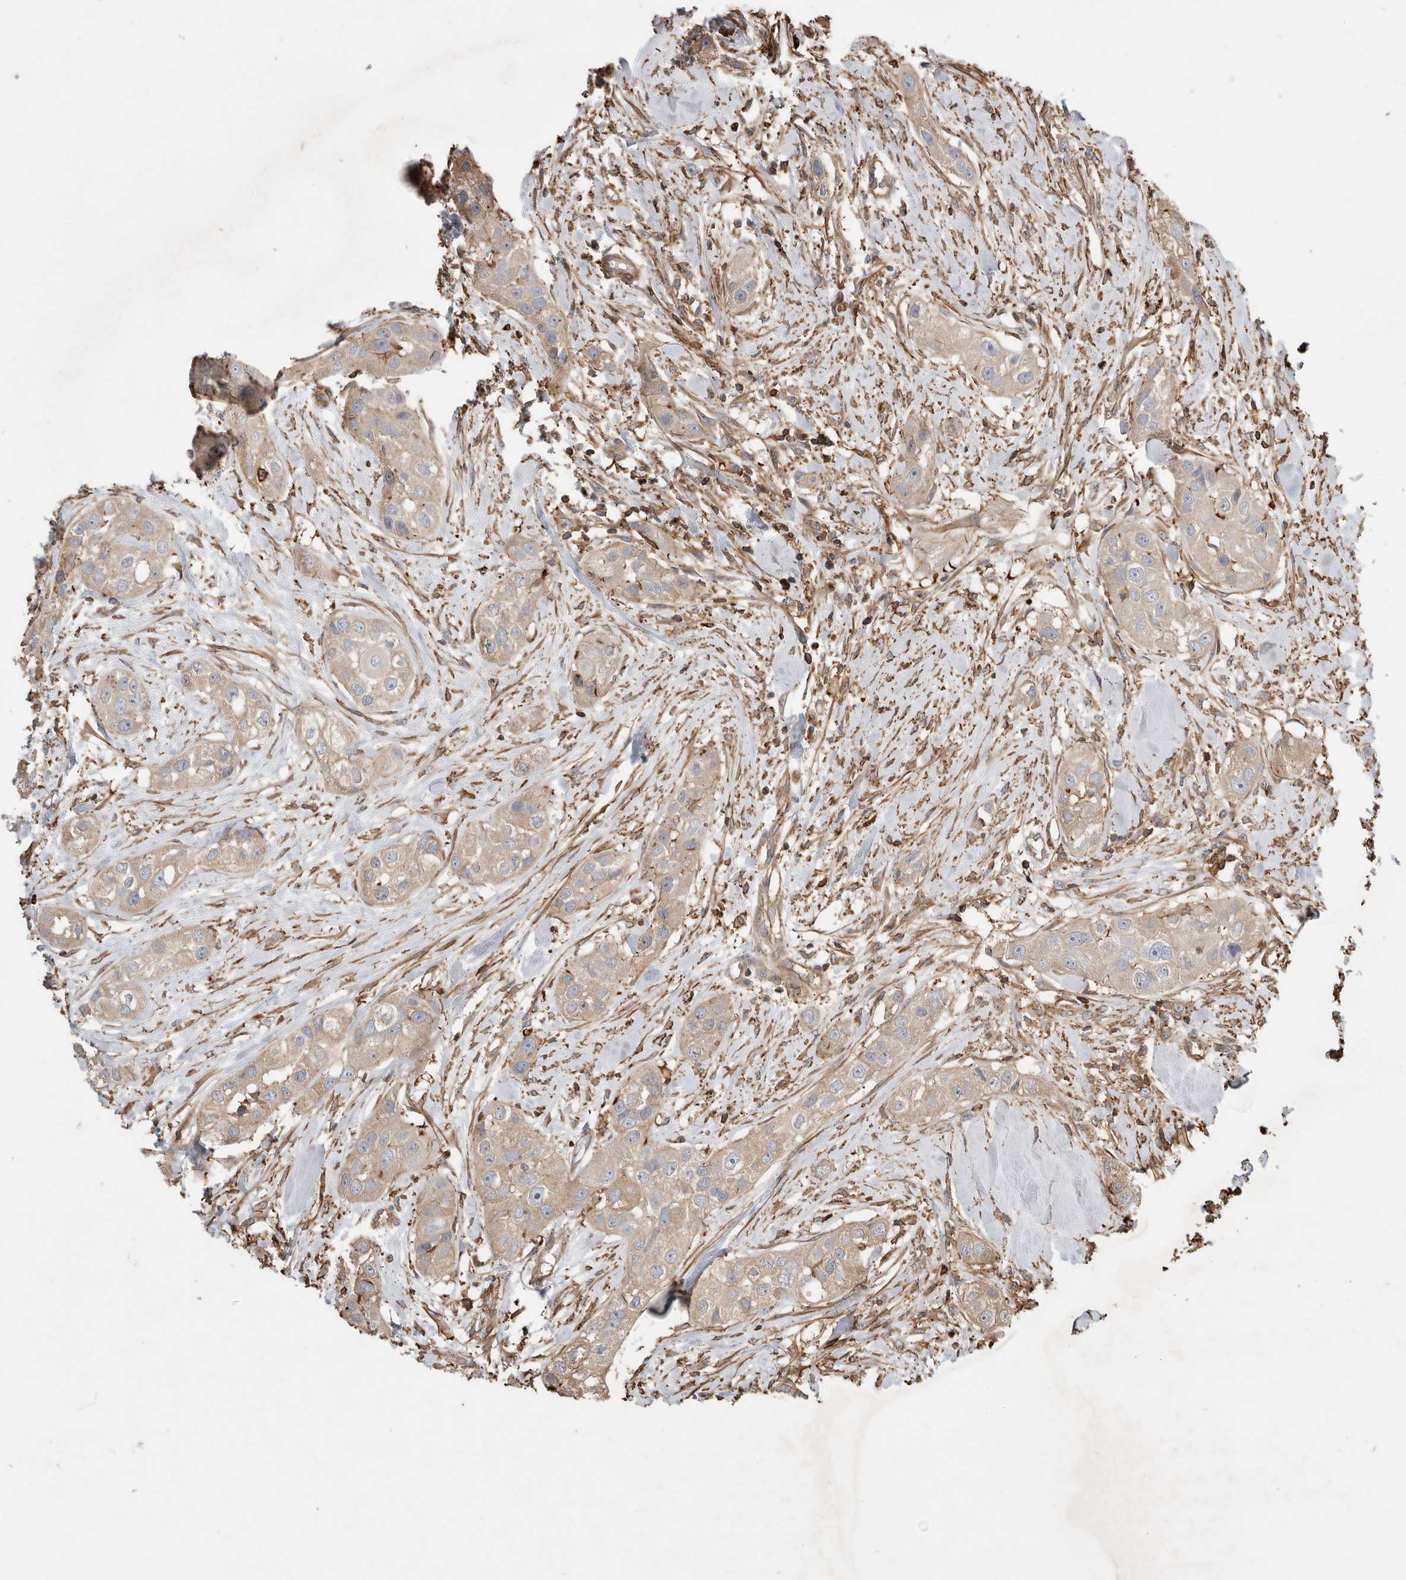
{"staining": {"intensity": "weak", "quantity": ">75%", "location": "cytoplasmic/membranous"}, "tissue": "head and neck cancer", "cell_type": "Tumor cells", "image_type": "cancer", "snomed": [{"axis": "morphology", "description": "Normal tissue, NOS"}, {"axis": "morphology", "description": "Squamous cell carcinoma, NOS"}, {"axis": "topography", "description": "Skeletal muscle"}, {"axis": "topography", "description": "Head-Neck"}], "caption": "About >75% of tumor cells in squamous cell carcinoma (head and neck) exhibit weak cytoplasmic/membranous protein positivity as visualized by brown immunohistochemical staining.", "gene": "GPER1", "patient": {"sex": "male", "age": 51}}